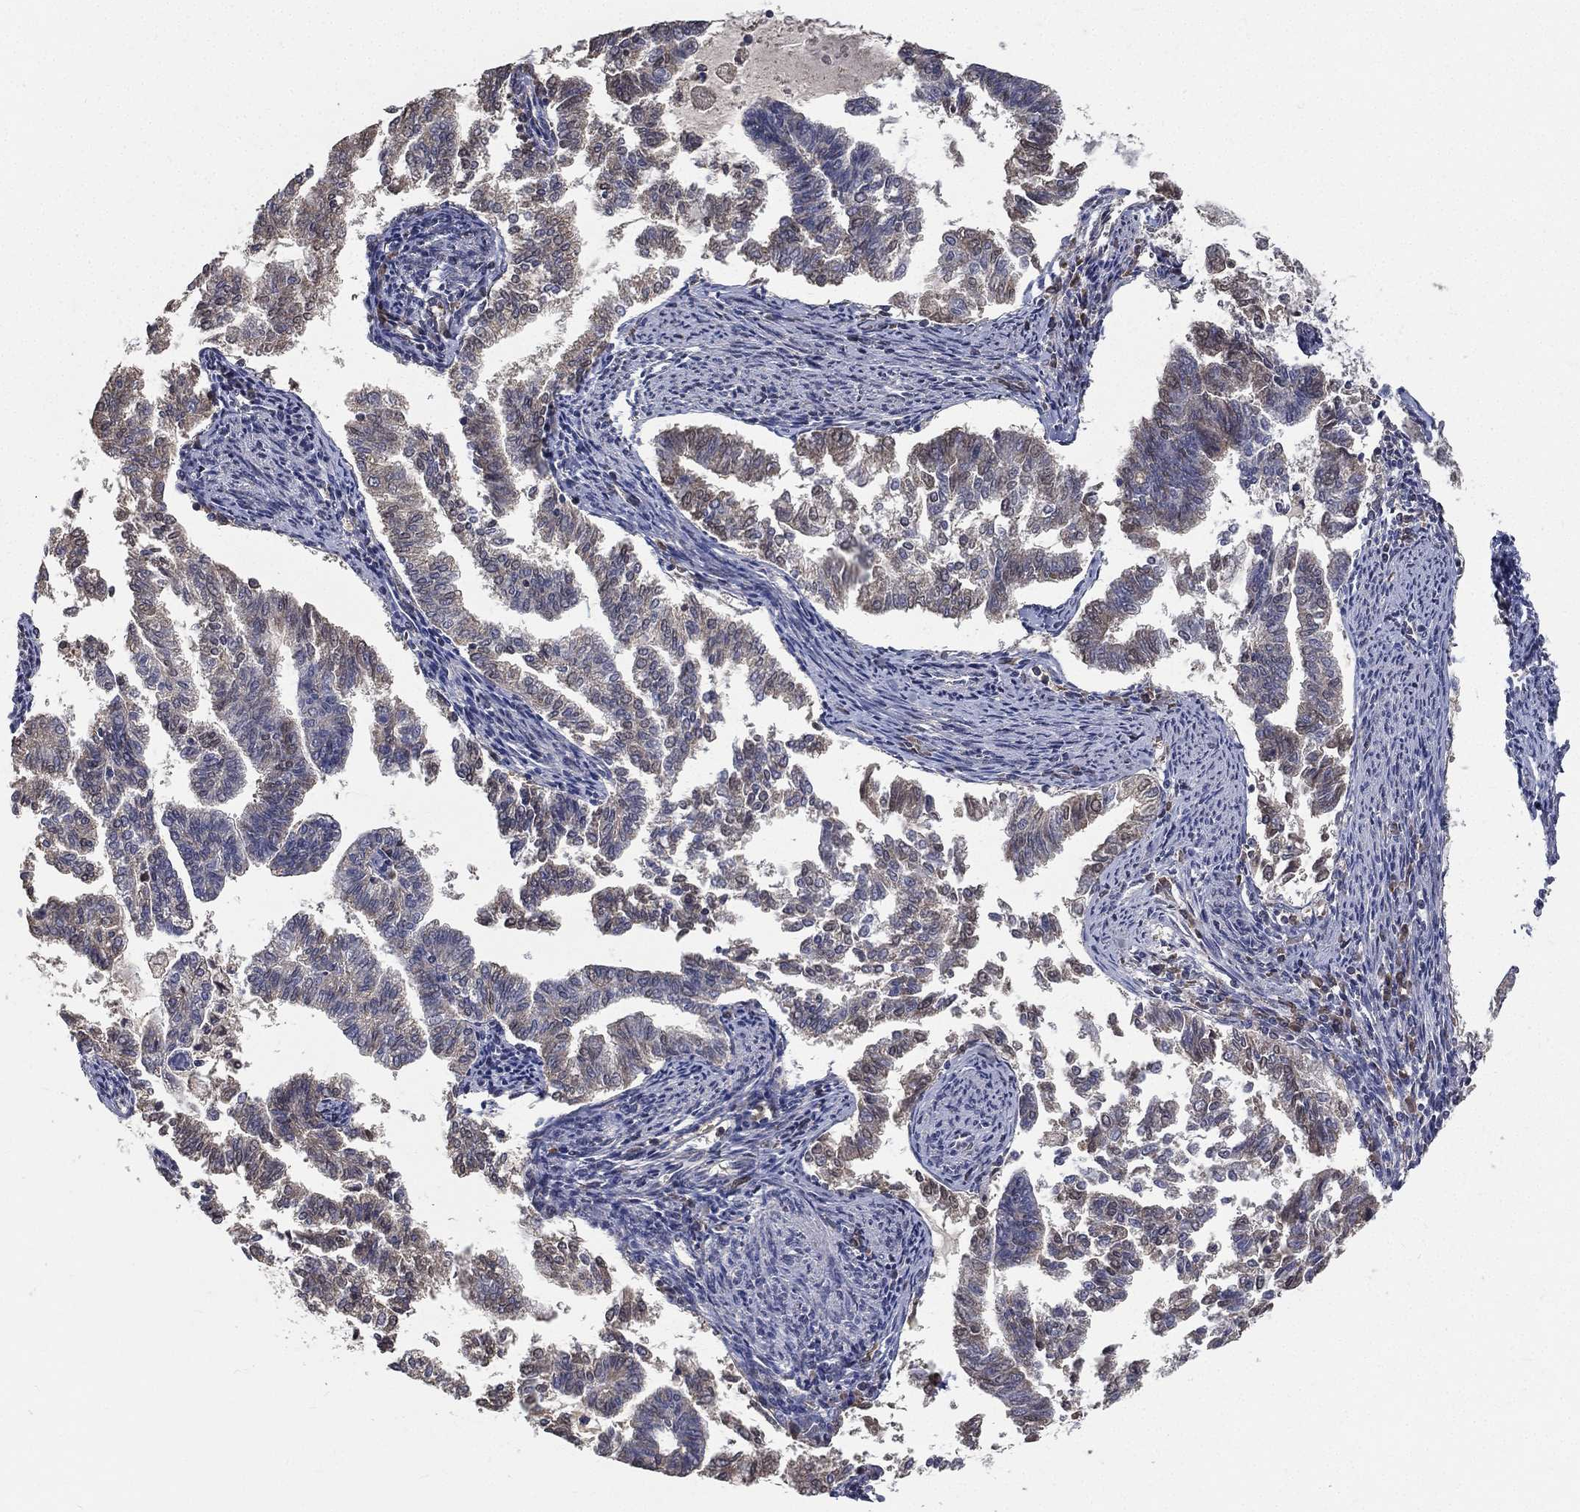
{"staining": {"intensity": "weak", "quantity": "<25%", "location": "cytoplasmic/membranous"}, "tissue": "endometrial cancer", "cell_type": "Tumor cells", "image_type": "cancer", "snomed": [{"axis": "morphology", "description": "Adenocarcinoma, NOS"}, {"axis": "topography", "description": "Endometrium"}], "caption": "High magnification brightfield microscopy of endometrial cancer stained with DAB (brown) and counterstained with hematoxylin (blue): tumor cells show no significant staining. (Brightfield microscopy of DAB immunohistochemistry (IHC) at high magnification).", "gene": "SNAP25", "patient": {"sex": "female", "age": 79}}